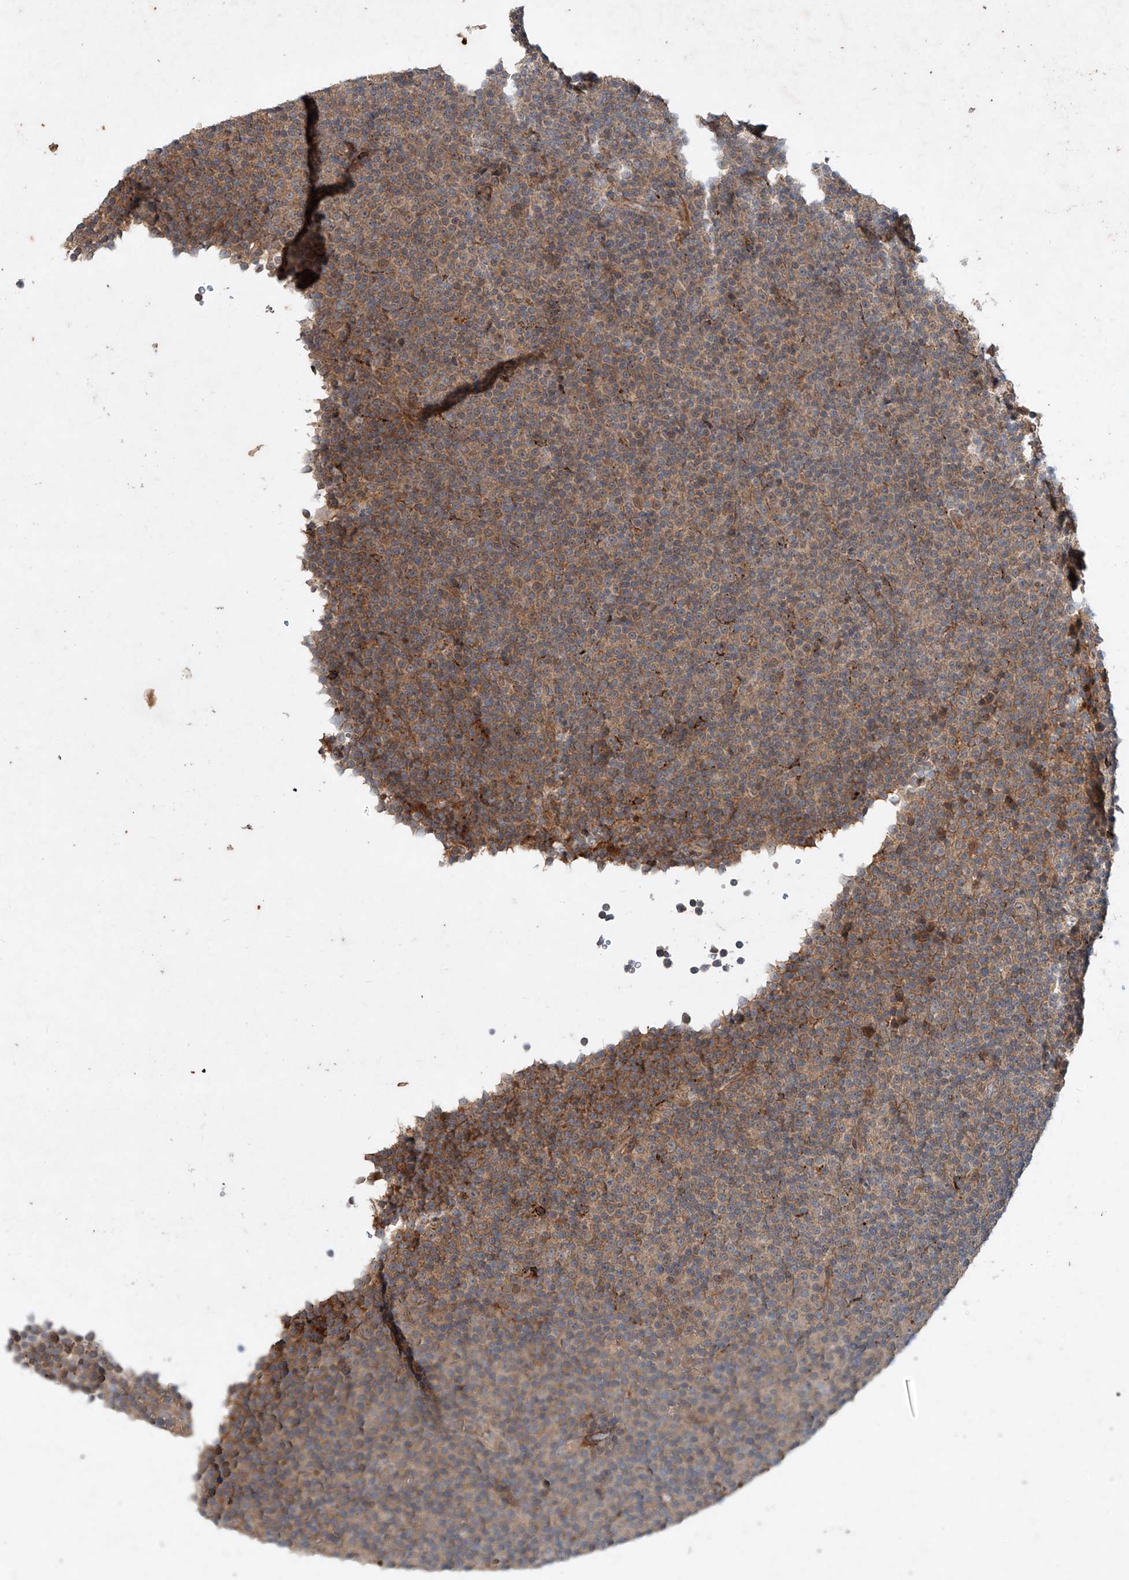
{"staining": {"intensity": "moderate", "quantity": "25%-75%", "location": "cytoplasmic/membranous"}, "tissue": "lymphoma", "cell_type": "Tumor cells", "image_type": "cancer", "snomed": [{"axis": "morphology", "description": "Malignant lymphoma, non-Hodgkin's type, Low grade"}, {"axis": "topography", "description": "Lymph node"}], "caption": "Moderate cytoplasmic/membranous staining for a protein is seen in about 25%-75% of tumor cells of malignant lymphoma, non-Hodgkin's type (low-grade) using IHC.", "gene": "IER5", "patient": {"sex": "female", "age": 67}}